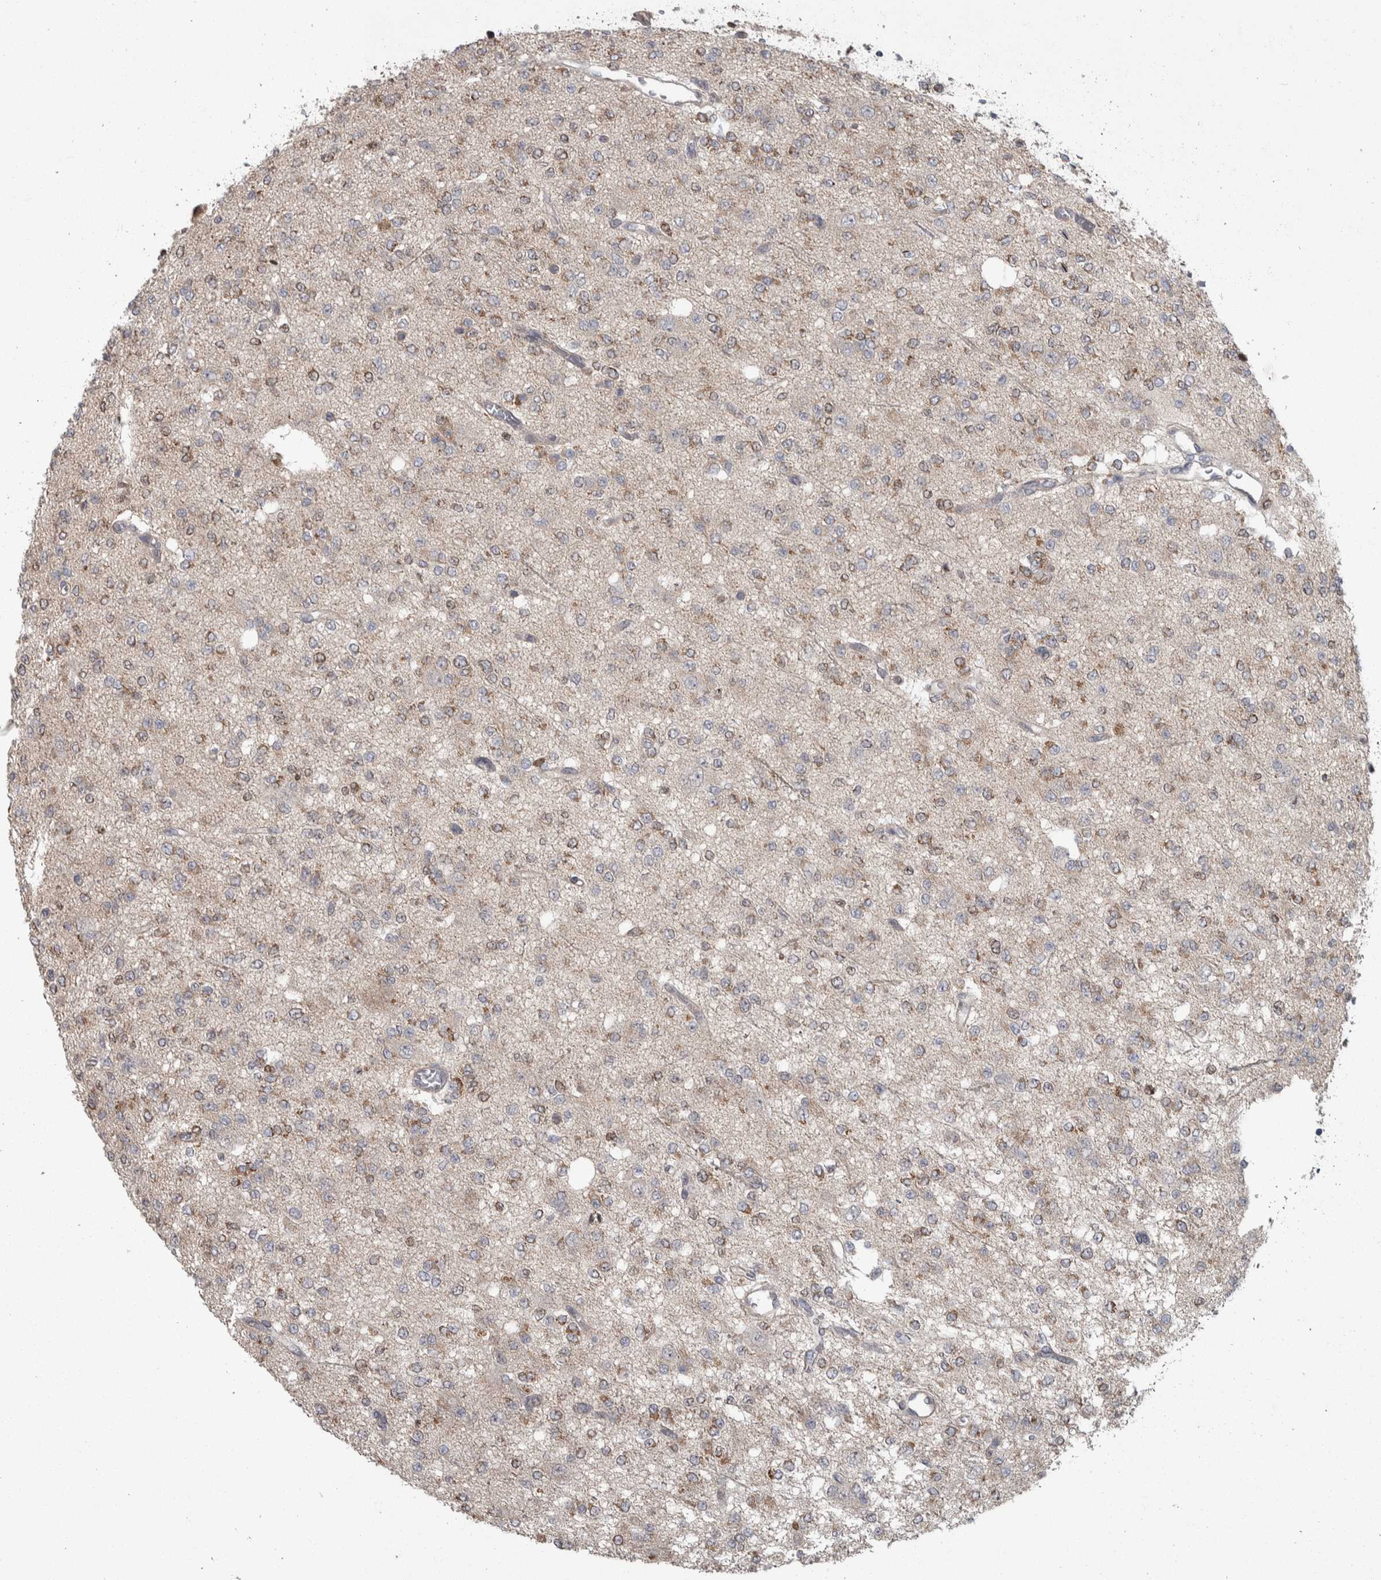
{"staining": {"intensity": "weak", "quantity": "25%-75%", "location": "cytoplasmic/membranous"}, "tissue": "glioma", "cell_type": "Tumor cells", "image_type": "cancer", "snomed": [{"axis": "morphology", "description": "Glioma, malignant, Low grade"}, {"axis": "topography", "description": "Brain"}], "caption": "Glioma tissue displays weak cytoplasmic/membranous expression in about 25%-75% of tumor cells, visualized by immunohistochemistry.", "gene": "CWC27", "patient": {"sex": "male", "age": 38}}